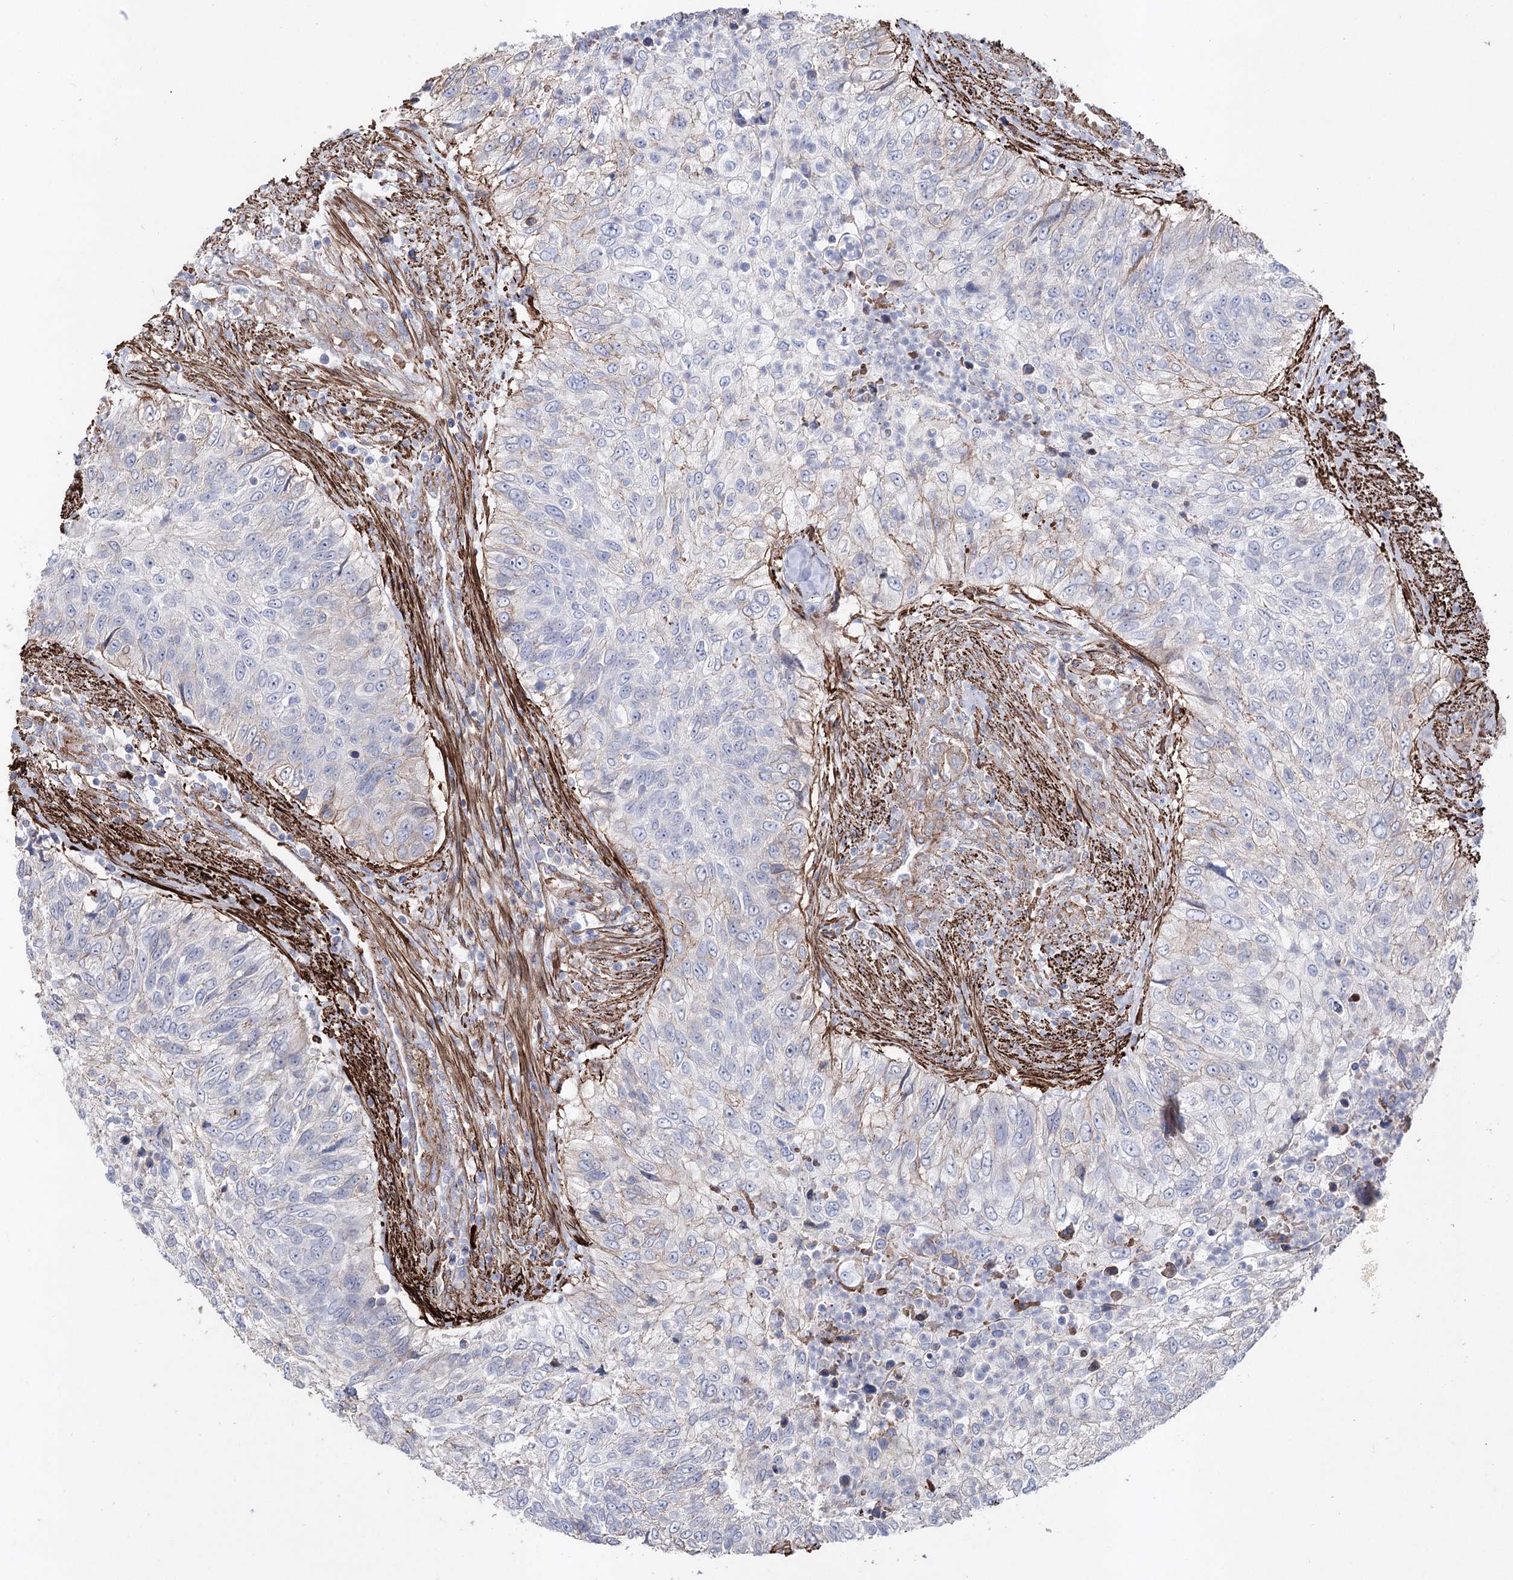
{"staining": {"intensity": "weak", "quantity": "<25%", "location": "cytoplasmic/membranous"}, "tissue": "urothelial cancer", "cell_type": "Tumor cells", "image_type": "cancer", "snomed": [{"axis": "morphology", "description": "Urothelial carcinoma, High grade"}, {"axis": "topography", "description": "Urinary bladder"}], "caption": "IHC image of neoplastic tissue: urothelial cancer stained with DAB (3,3'-diaminobenzidine) shows no significant protein positivity in tumor cells.", "gene": "ARHGAP20", "patient": {"sex": "female", "age": 60}}